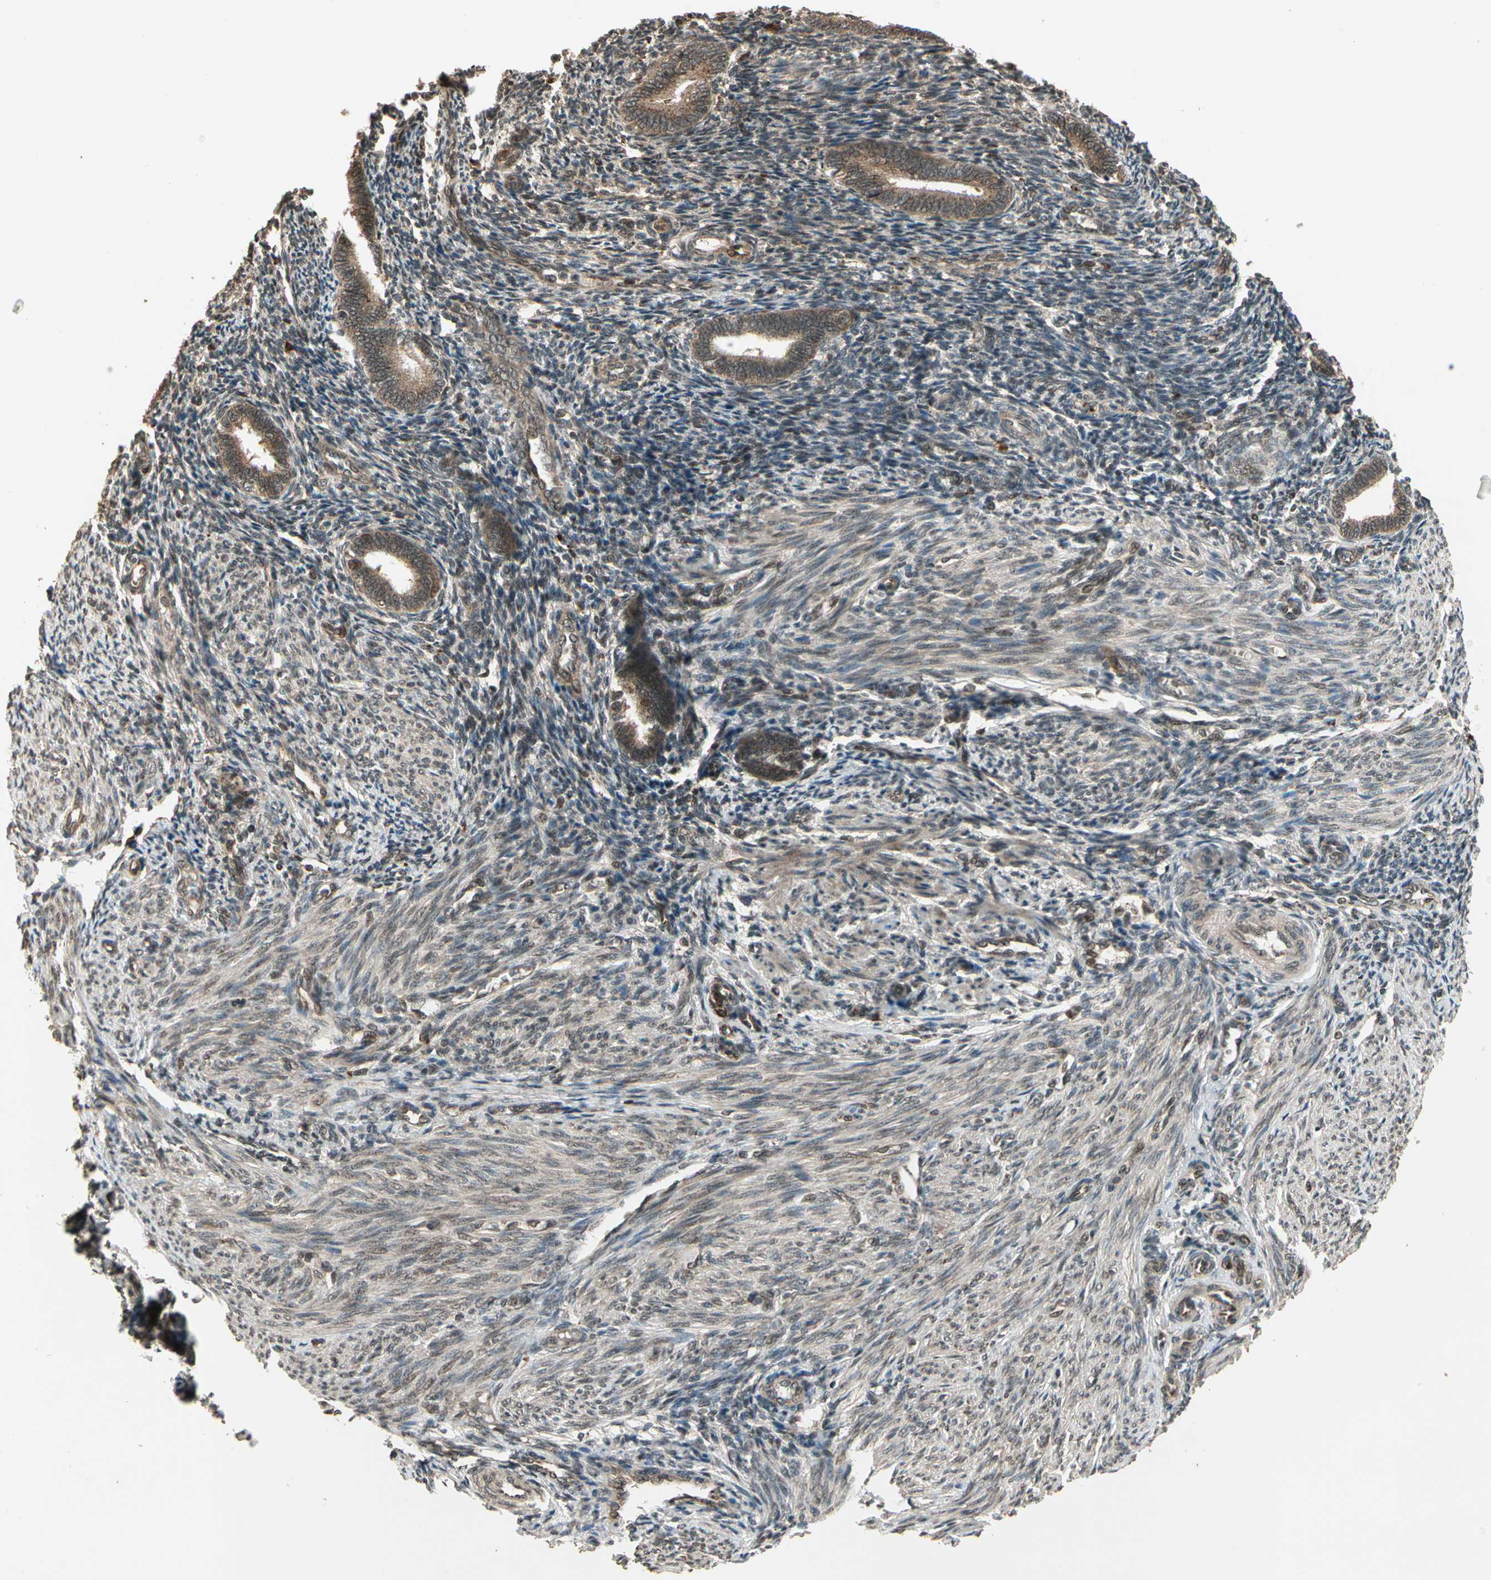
{"staining": {"intensity": "moderate", "quantity": ">75%", "location": "cytoplasmic/membranous"}, "tissue": "endometrium", "cell_type": "Cells in endometrial stroma", "image_type": "normal", "snomed": [{"axis": "morphology", "description": "Normal tissue, NOS"}, {"axis": "topography", "description": "Endometrium"}], "caption": "This photomicrograph exhibits immunohistochemistry staining of benign human endometrium, with medium moderate cytoplasmic/membranous expression in approximately >75% of cells in endometrial stroma.", "gene": "GLUL", "patient": {"sex": "female", "age": 27}}